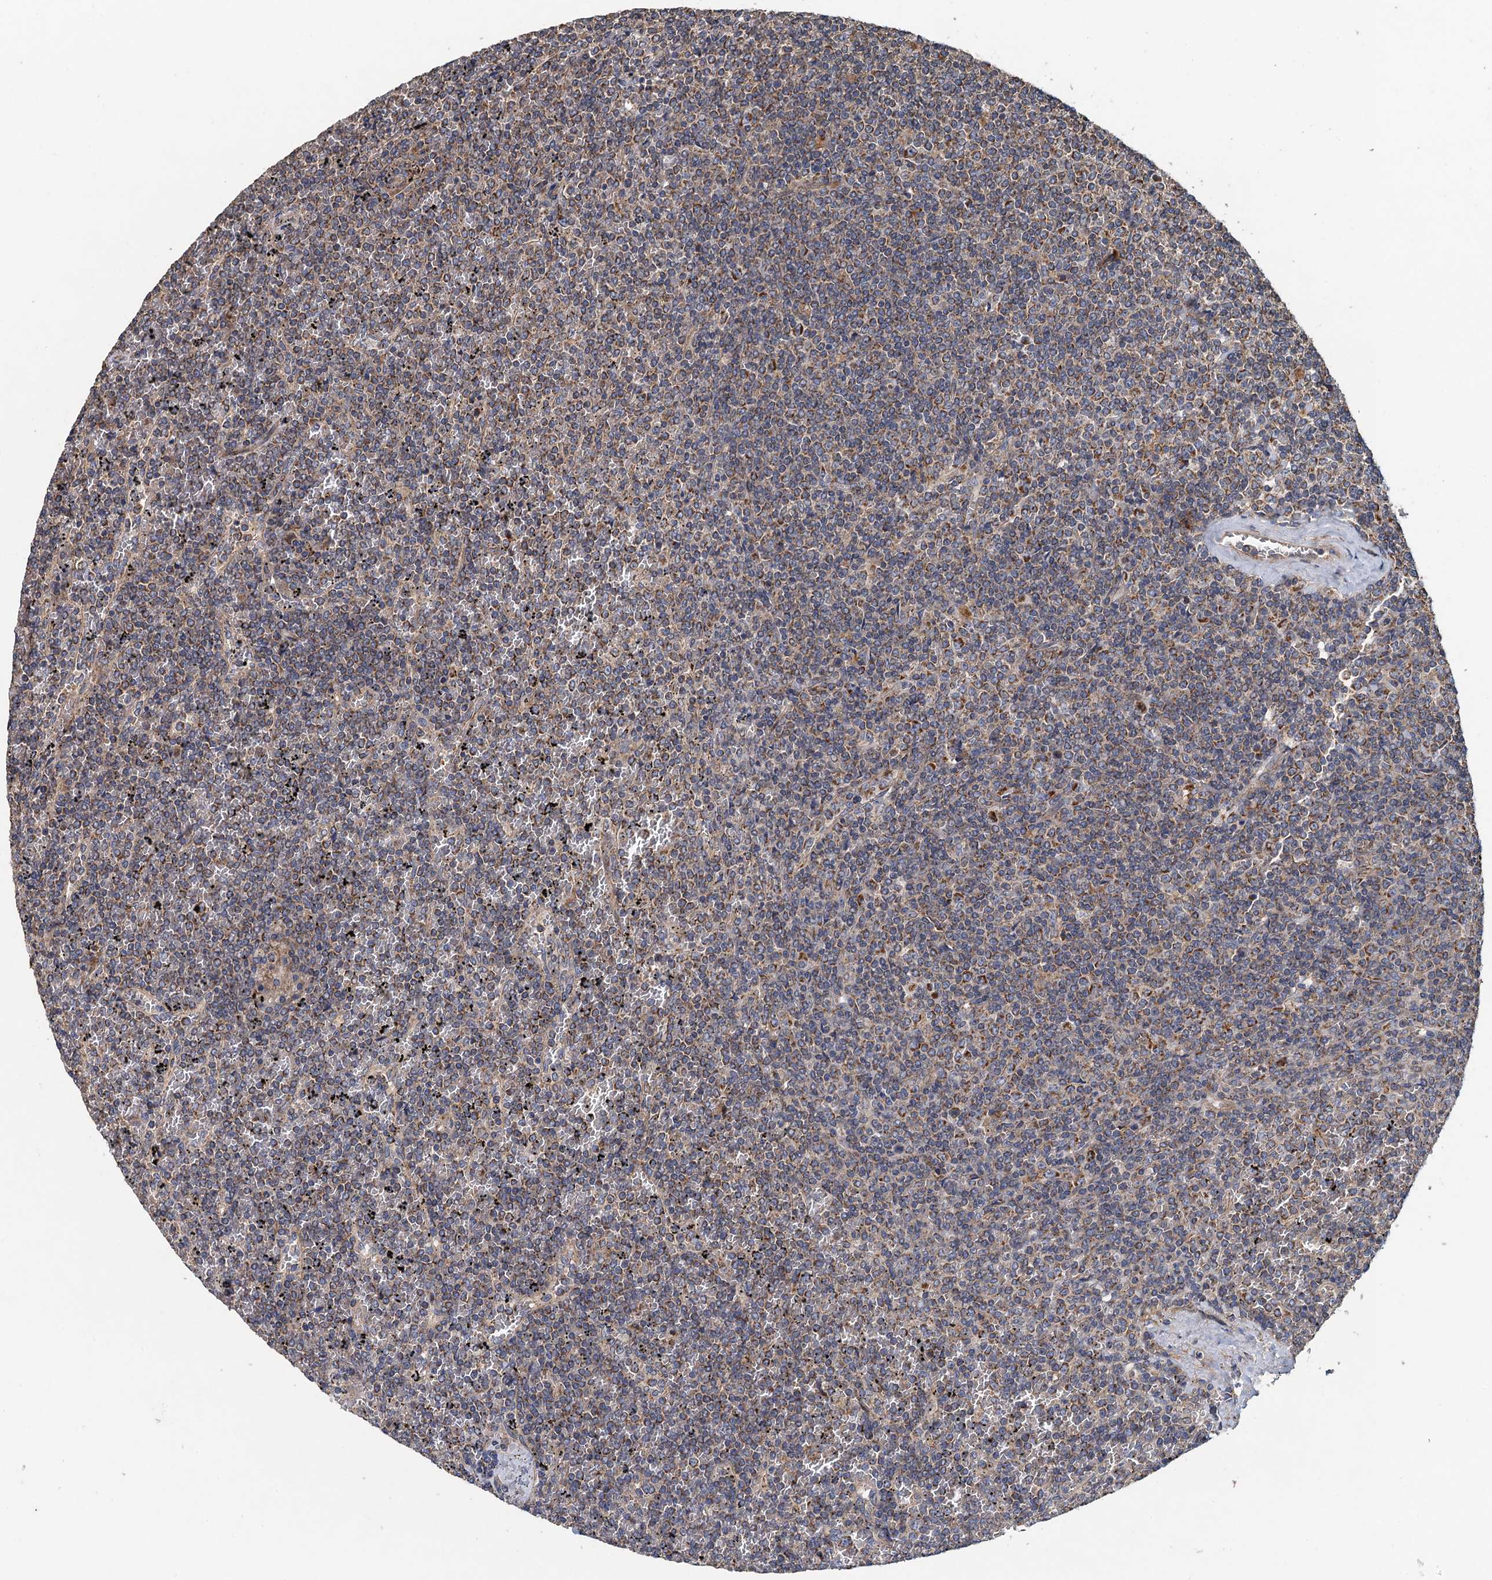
{"staining": {"intensity": "moderate", "quantity": "<25%", "location": "cytoplasmic/membranous"}, "tissue": "lymphoma", "cell_type": "Tumor cells", "image_type": "cancer", "snomed": [{"axis": "morphology", "description": "Malignant lymphoma, non-Hodgkin's type, Low grade"}, {"axis": "topography", "description": "Spleen"}], "caption": "IHC of human malignant lymphoma, non-Hodgkin's type (low-grade) demonstrates low levels of moderate cytoplasmic/membranous staining in approximately <25% of tumor cells.", "gene": "BCS1L", "patient": {"sex": "female", "age": 19}}